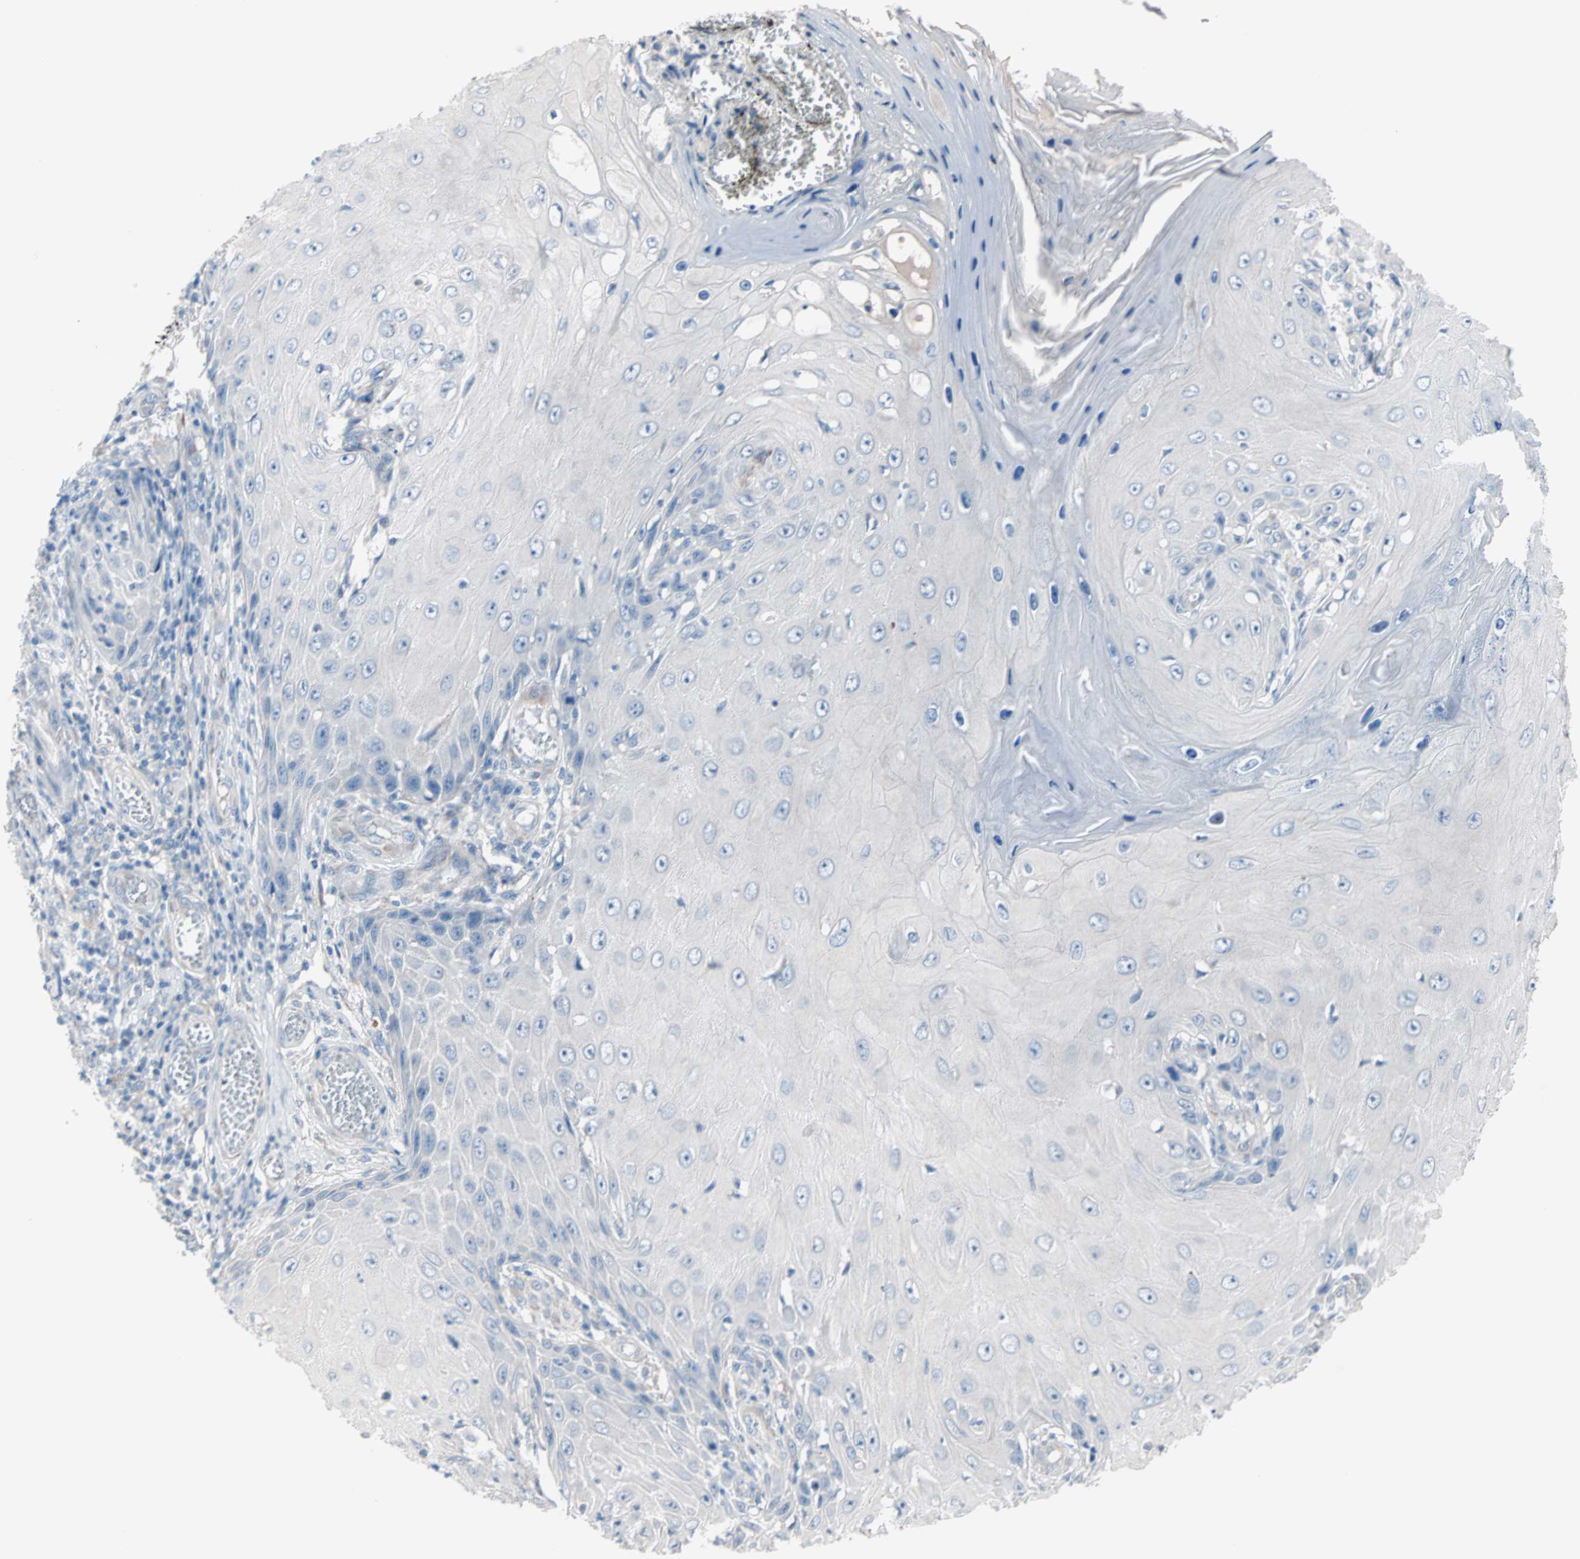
{"staining": {"intensity": "negative", "quantity": "none", "location": "none"}, "tissue": "skin cancer", "cell_type": "Tumor cells", "image_type": "cancer", "snomed": [{"axis": "morphology", "description": "Squamous cell carcinoma, NOS"}, {"axis": "topography", "description": "Skin"}], "caption": "Immunohistochemistry image of neoplastic tissue: skin squamous cell carcinoma stained with DAB (3,3'-diaminobenzidine) shows no significant protein positivity in tumor cells. The staining was performed using DAB (3,3'-diaminobenzidine) to visualize the protein expression in brown, while the nuclei were stained in blue with hematoxylin (Magnification: 20x).", "gene": "ULBP1", "patient": {"sex": "female", "age": 73}}